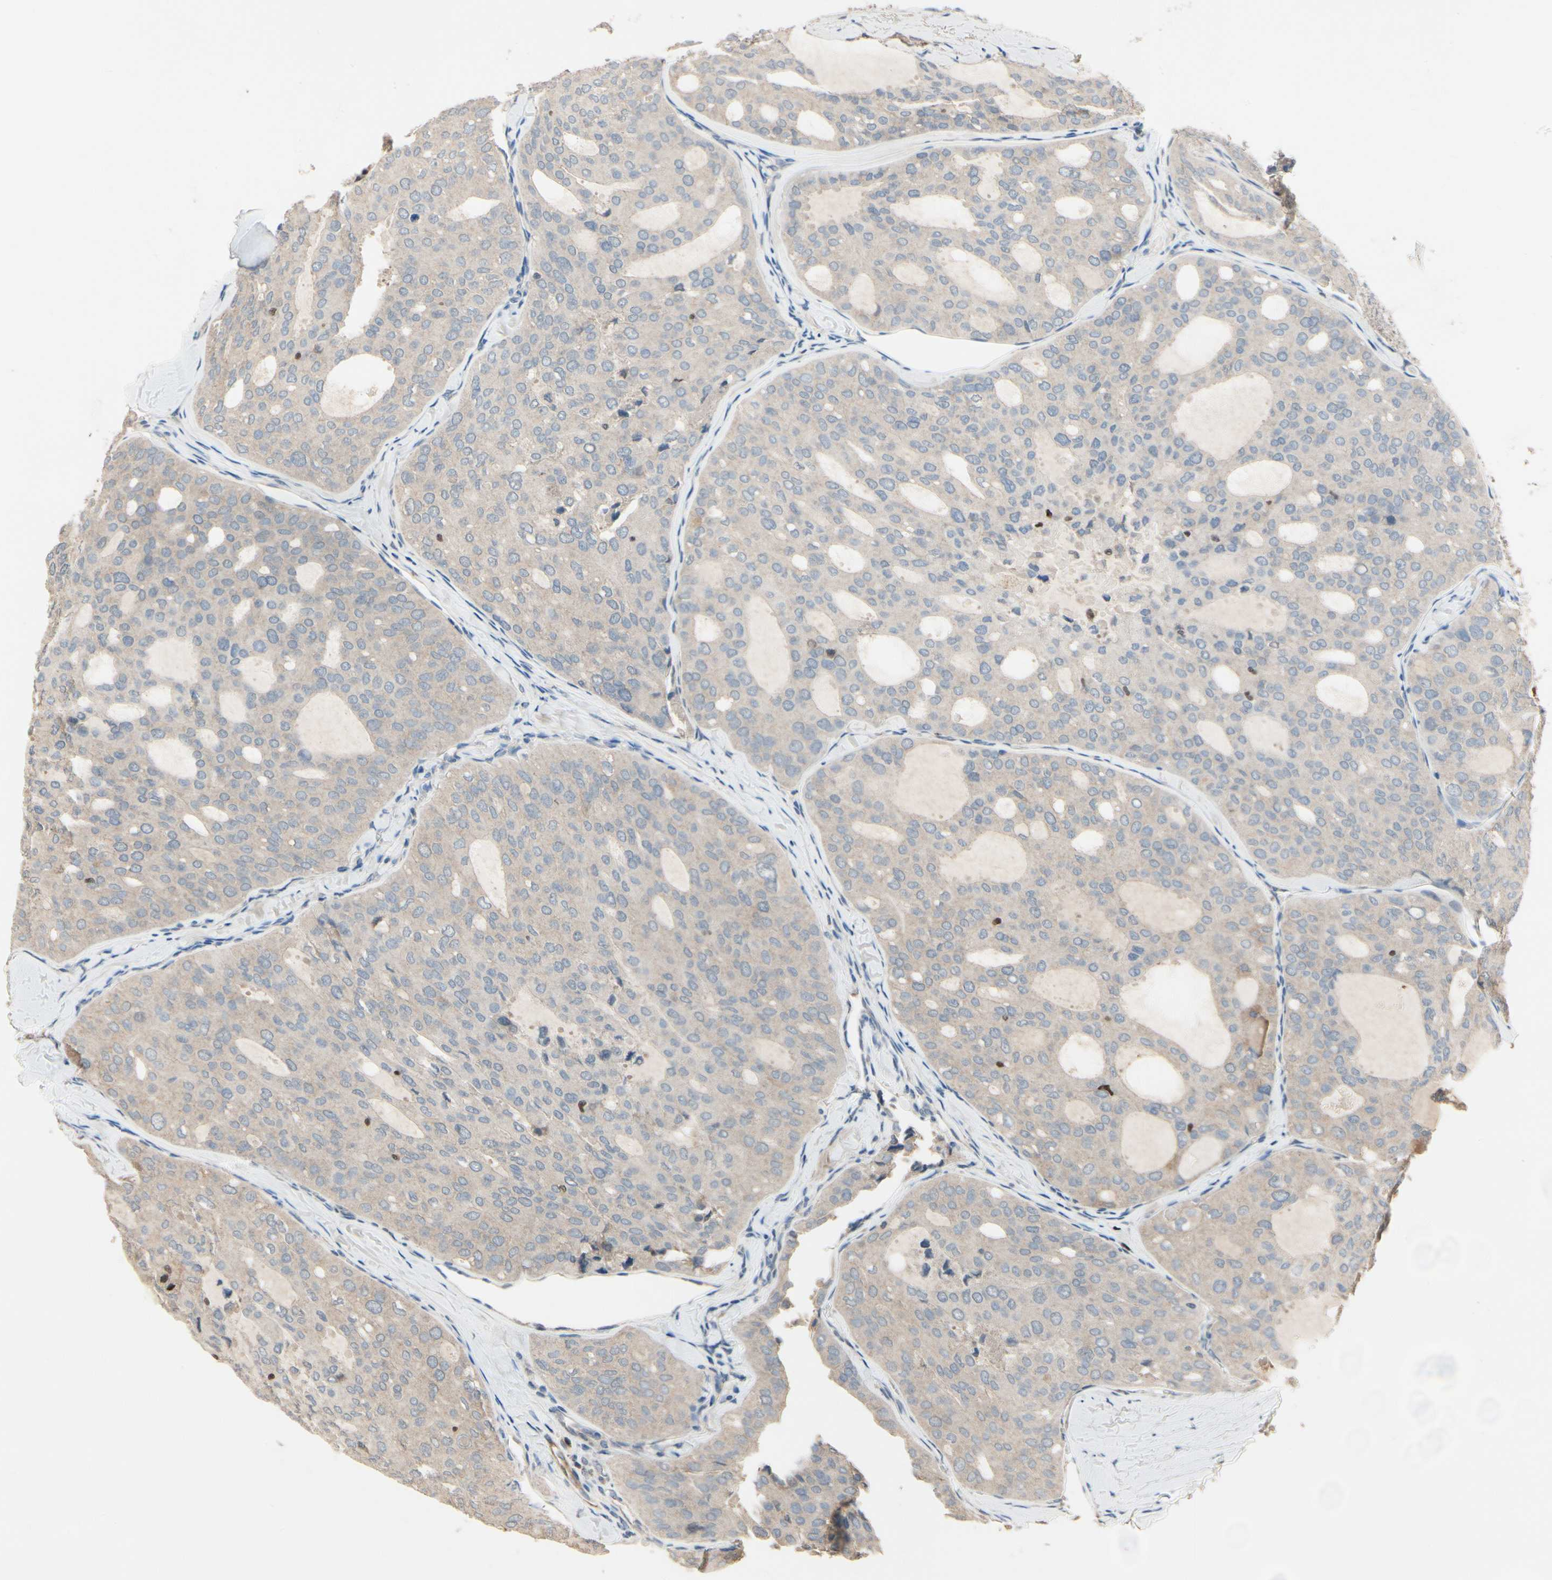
{"staining": {"intensity": "negative", "quantity": "none", "location": "none"}, "tissue": "thyroid cancer", "cell_type": "Tumor cells", "image_type": "cancer", "snomed": [{"axis": "morphology", "description": "Follicular adenoma carcinoma, NOS"}, {"axis": "topography", "description": "Thyroid gland"}], "caption": "Protein analysis of thyroid cancer demonstrates no significant staining in tumor cells.", "gene": "CGREF1", "patient": {"sex": "male", "age": 75}}